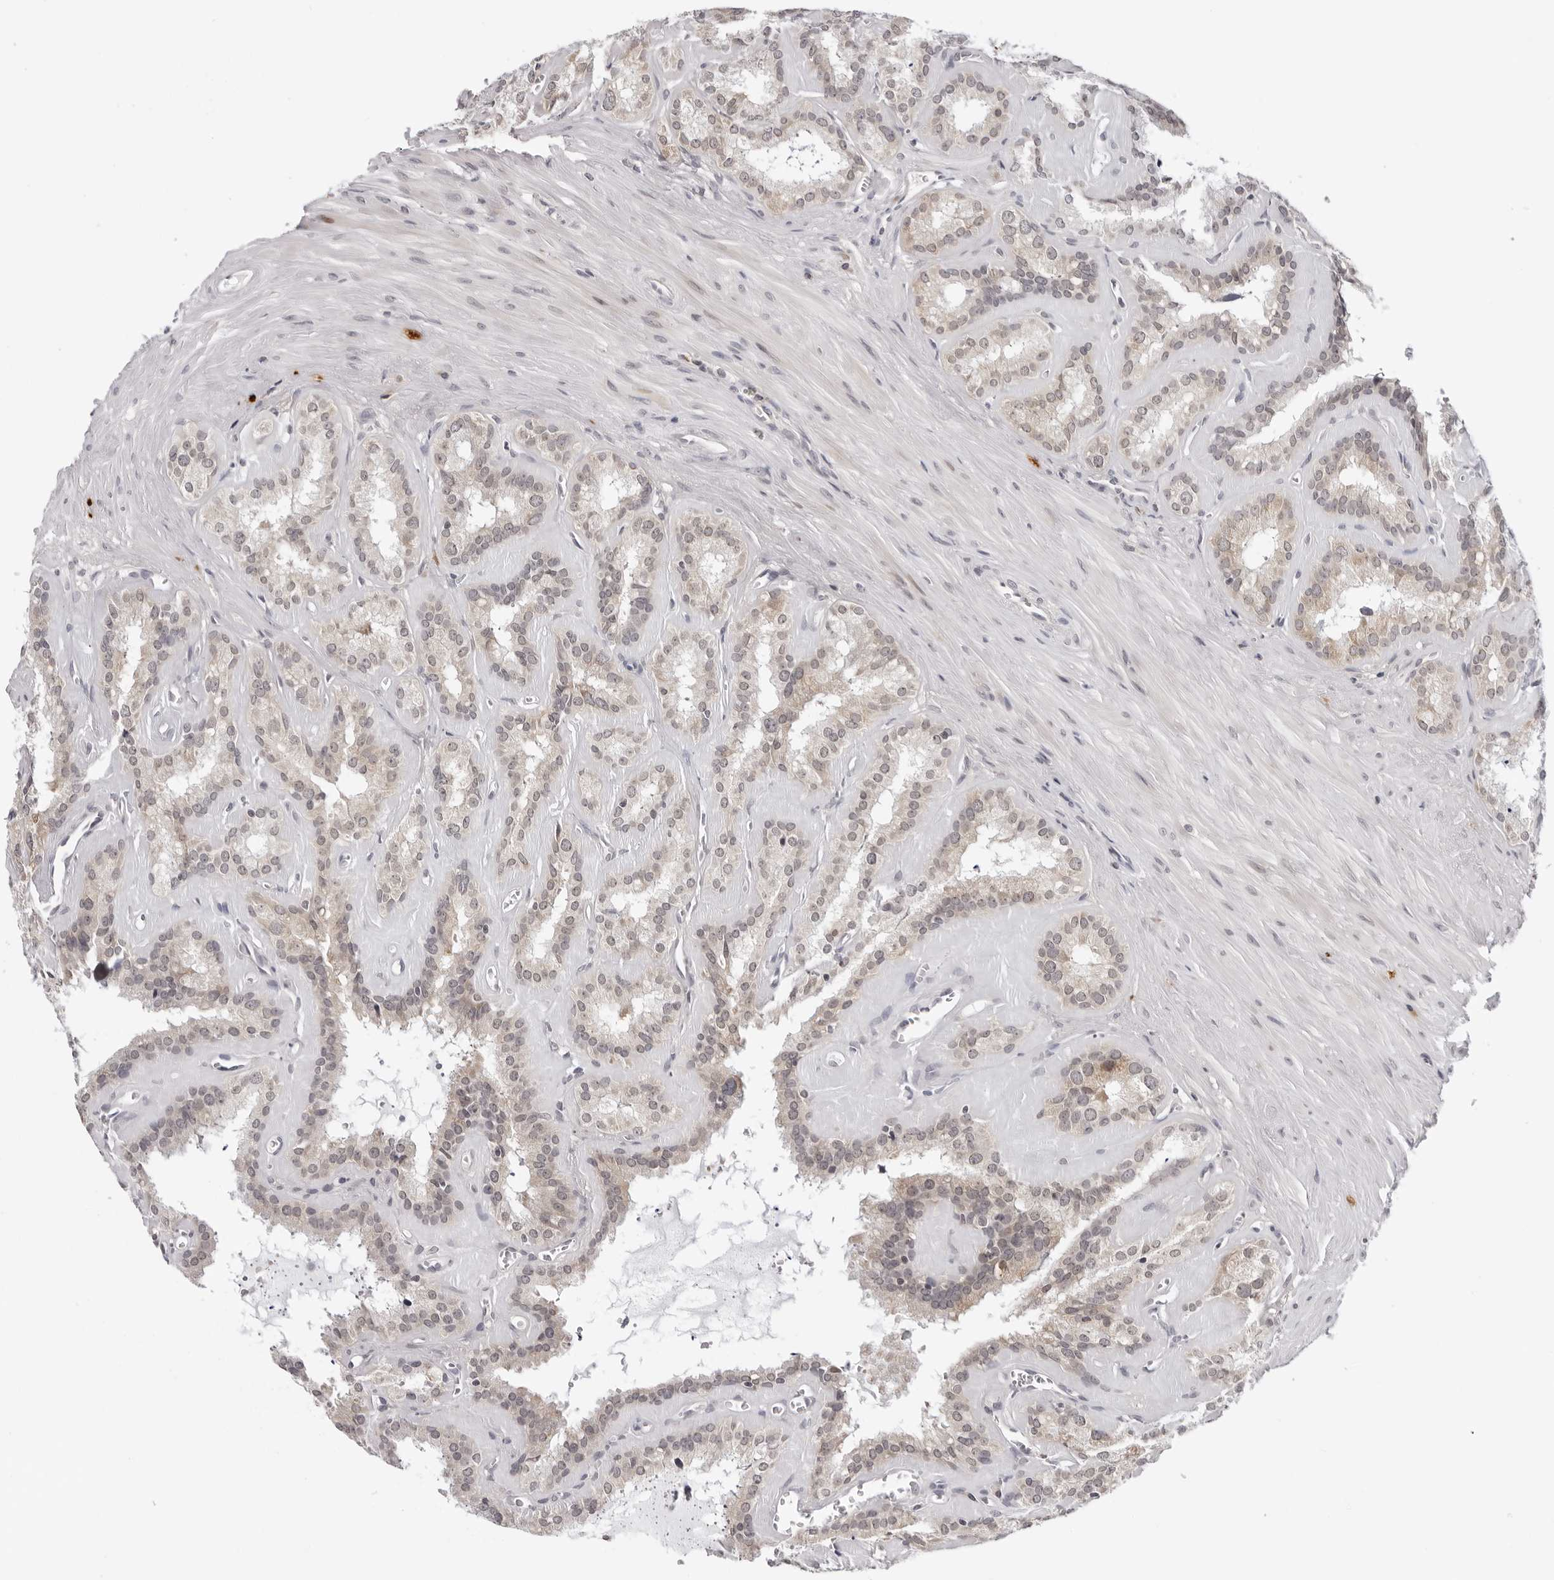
{"staining": {"intensity": "negative", "quantity": "none", "location": "none"}, "tissue": "seminal vesicle", "cell_type": "Glandular cells", "image_type": "normal", "snomed": [{"axis": "morphology", "description": "Normal tissue, NOS"}, {"axis": "topography", "description": "Prostate"}, {"axis": "topography", "description": "Seminal veicle"}], "caption": "DAB (3,3'-diaminobenzidine) immunohistochemical staining of benign human seminal vesicle exhibits no significant expression in glandular cells.", "gene": "PRUNE1", "patient": {"sex": "male", "age": 59}}